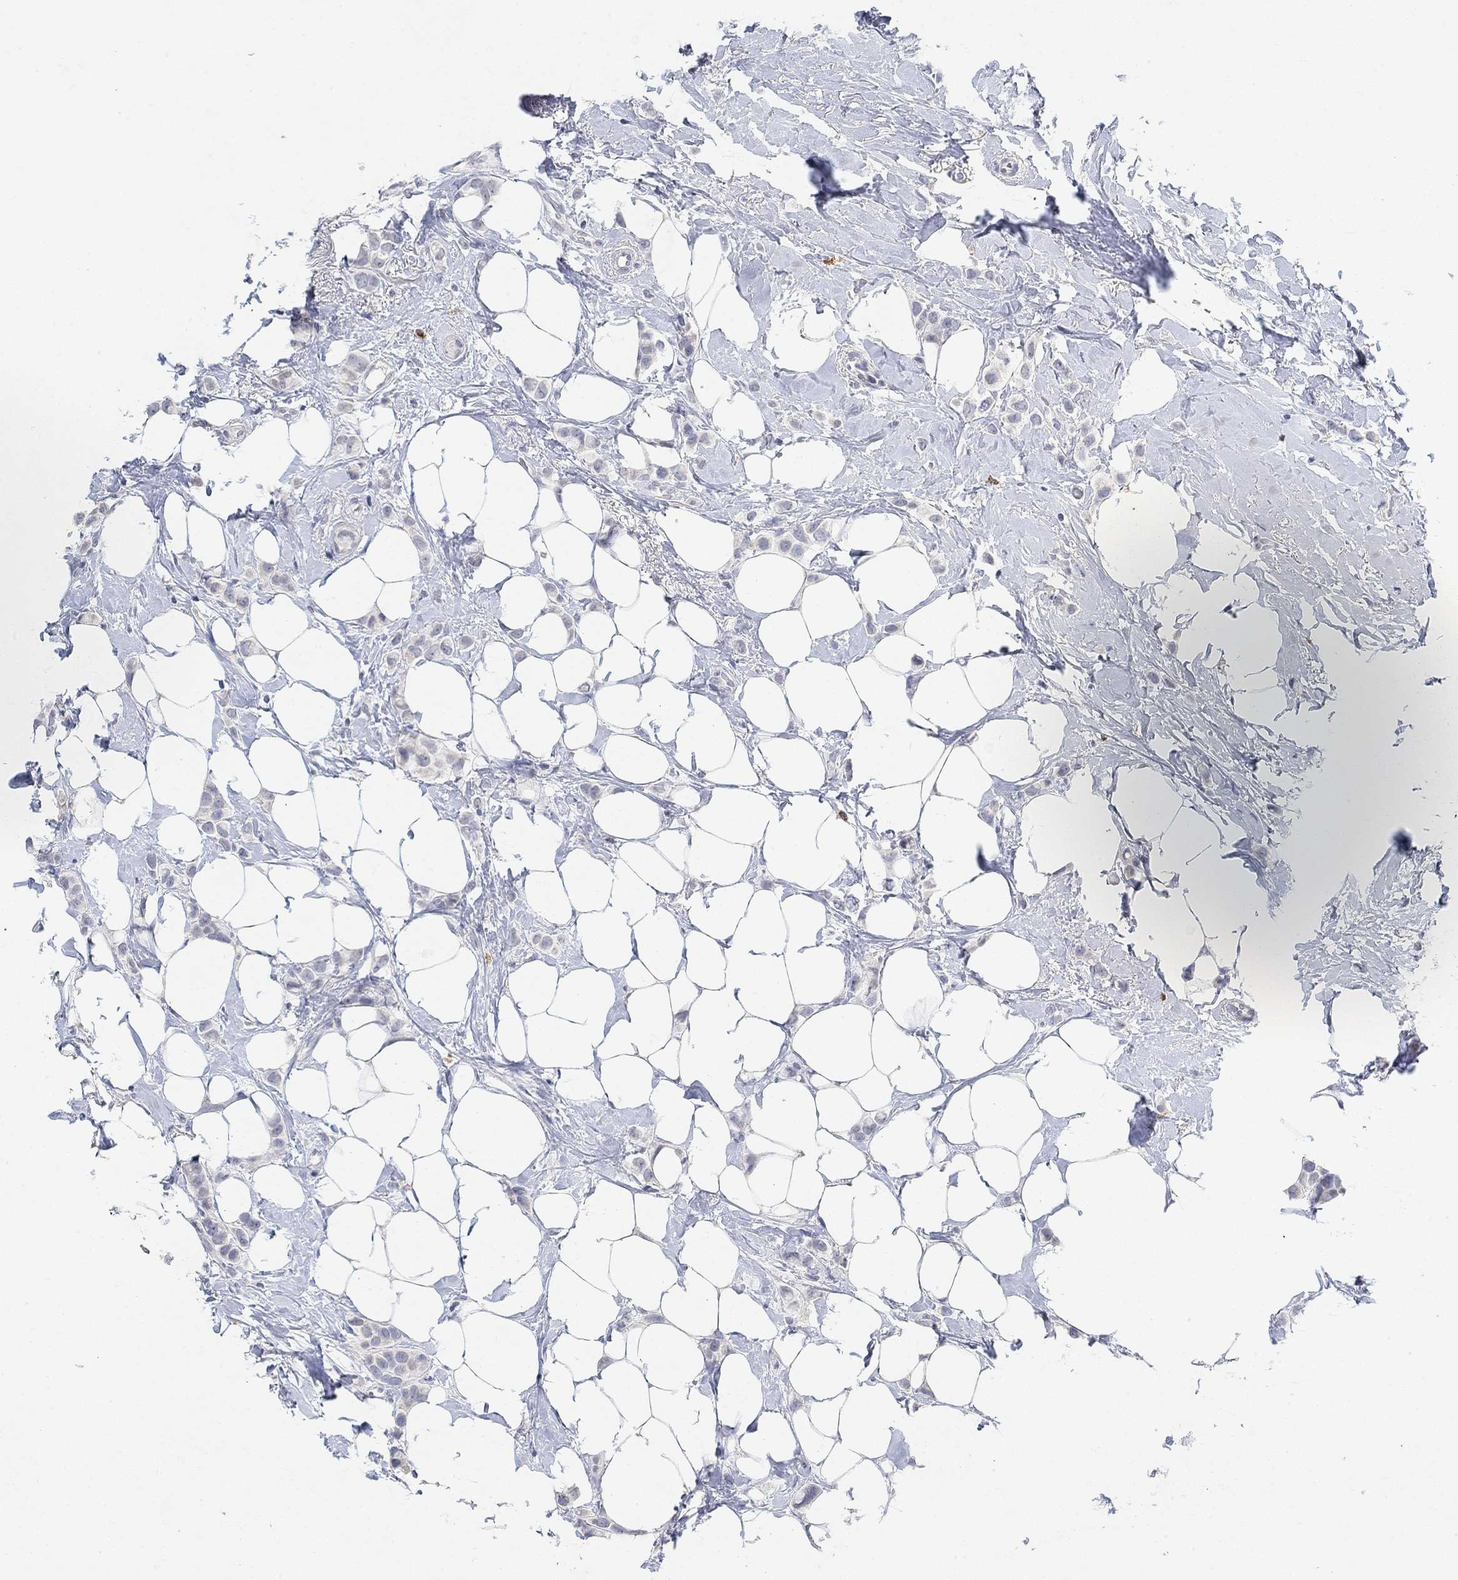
{"staining": {"intensity": "negative", "quantity": "none", "location": "none"}, "tissue": "breast cancer", "cell_type": "Tumor cells", "image_type": "cancer", "snomed": [{"axis": "morphology", "description": "Lobular carcinoma"}, {"axis": "topography", "description": "Breast"}], "caption": "An image of human breast cancer (lobular carcinoma) is negative for staining in tumor cells.", "gene": "VAT1L", "patient": {"sex": "female", "age": 66}}